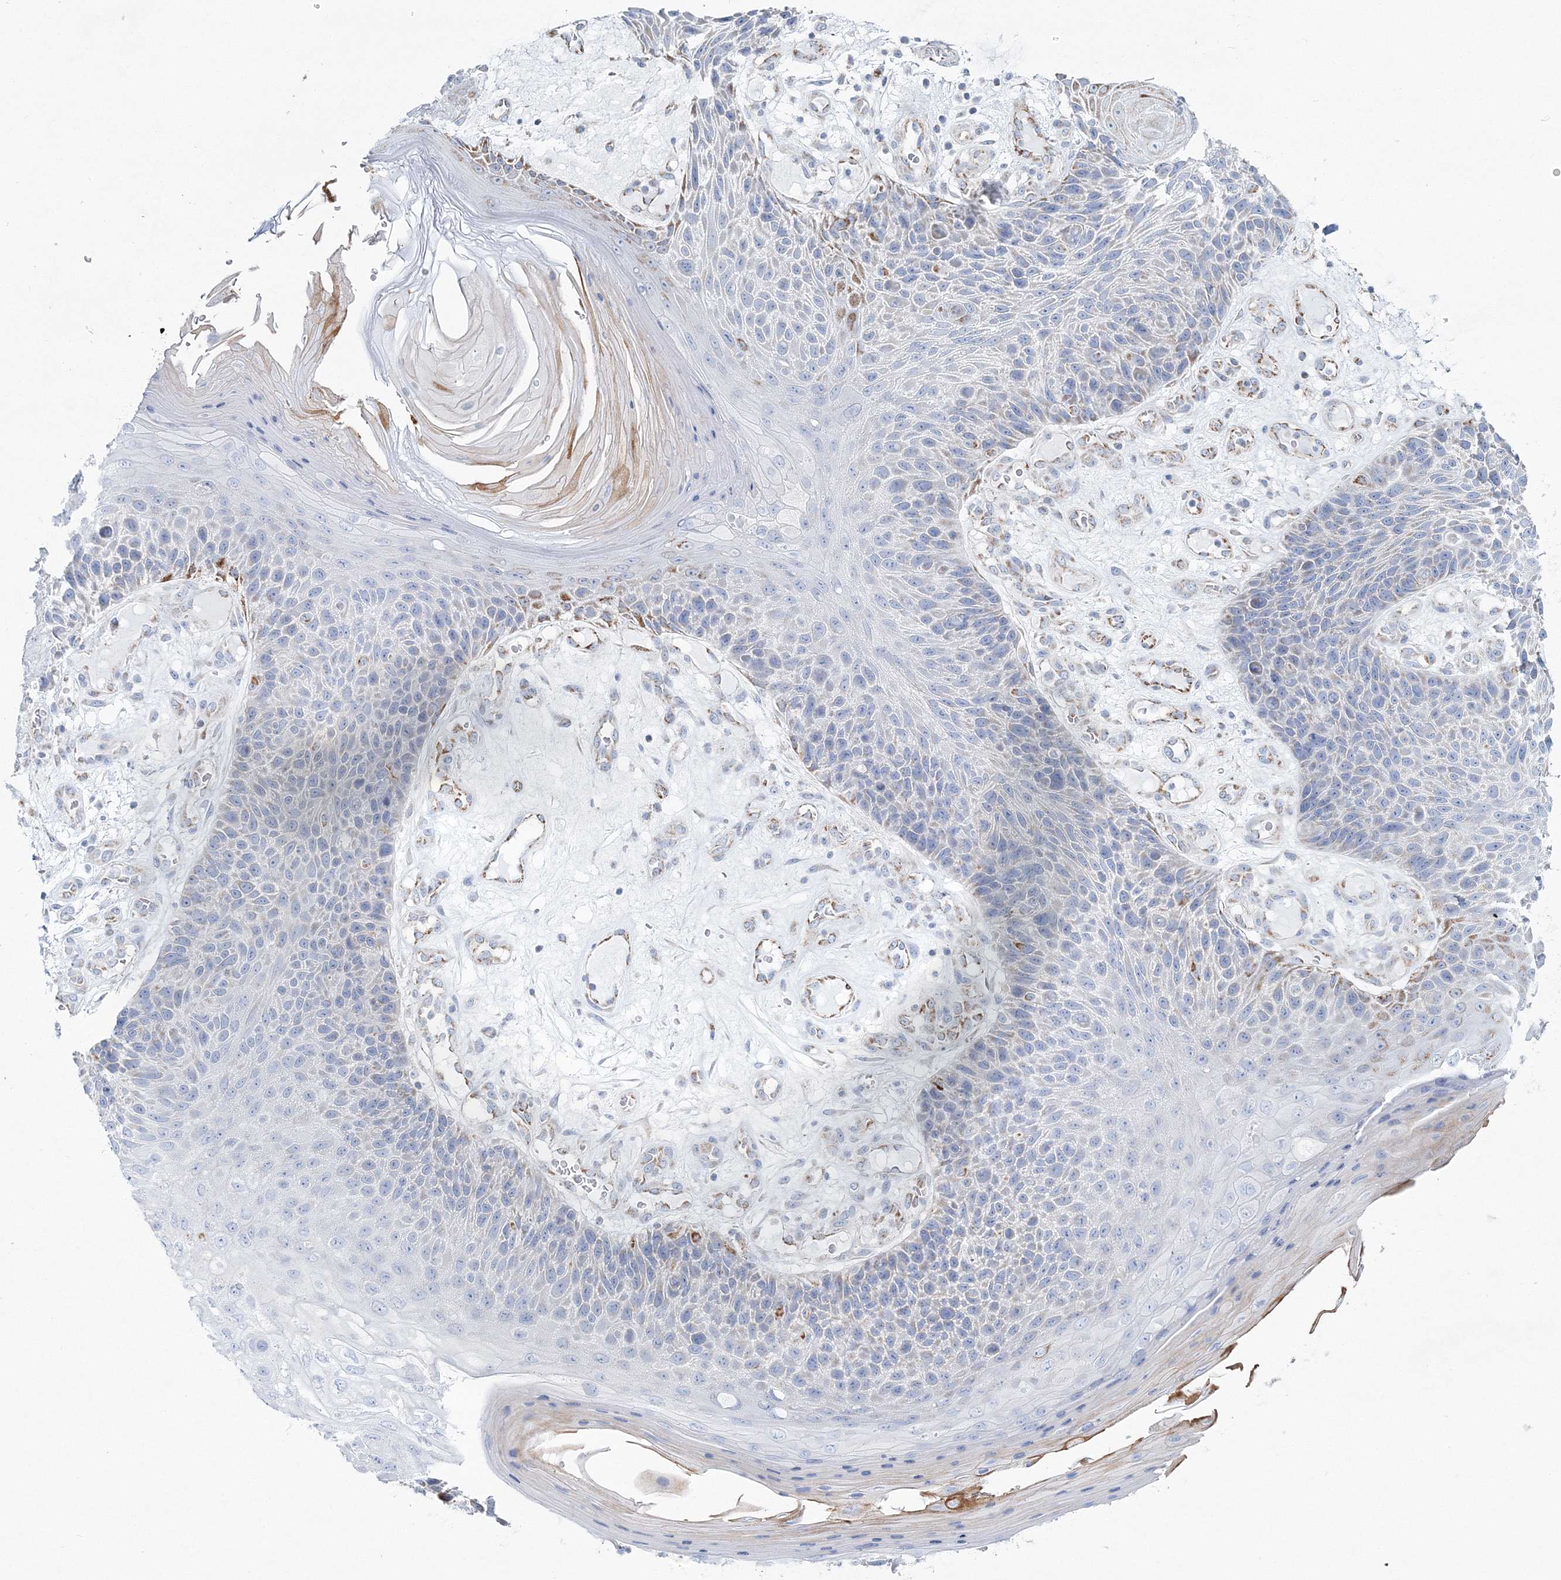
{"staining": {"intensity": "moderate", "quantity": "<25%", "location": "cytoplasmic/membranous"}, "tissue": "skin cancer", "cell_type": "Tumor cells", "image_type": "cancer", "snomed": [{"axis": "morphology", "description": "Squamous cell carcinoma, NOS"}, {"axis": "topography", "description": "Skin"}], "caption": "Immunohistochemical staining of squamous cell carcinoma (skin) reveals moderate cytoplasmic/membranous protein expression in approximately <25% of tumor cells.", "gene": "HIBCH", "patient": {"sex": "female", "age": 88}}